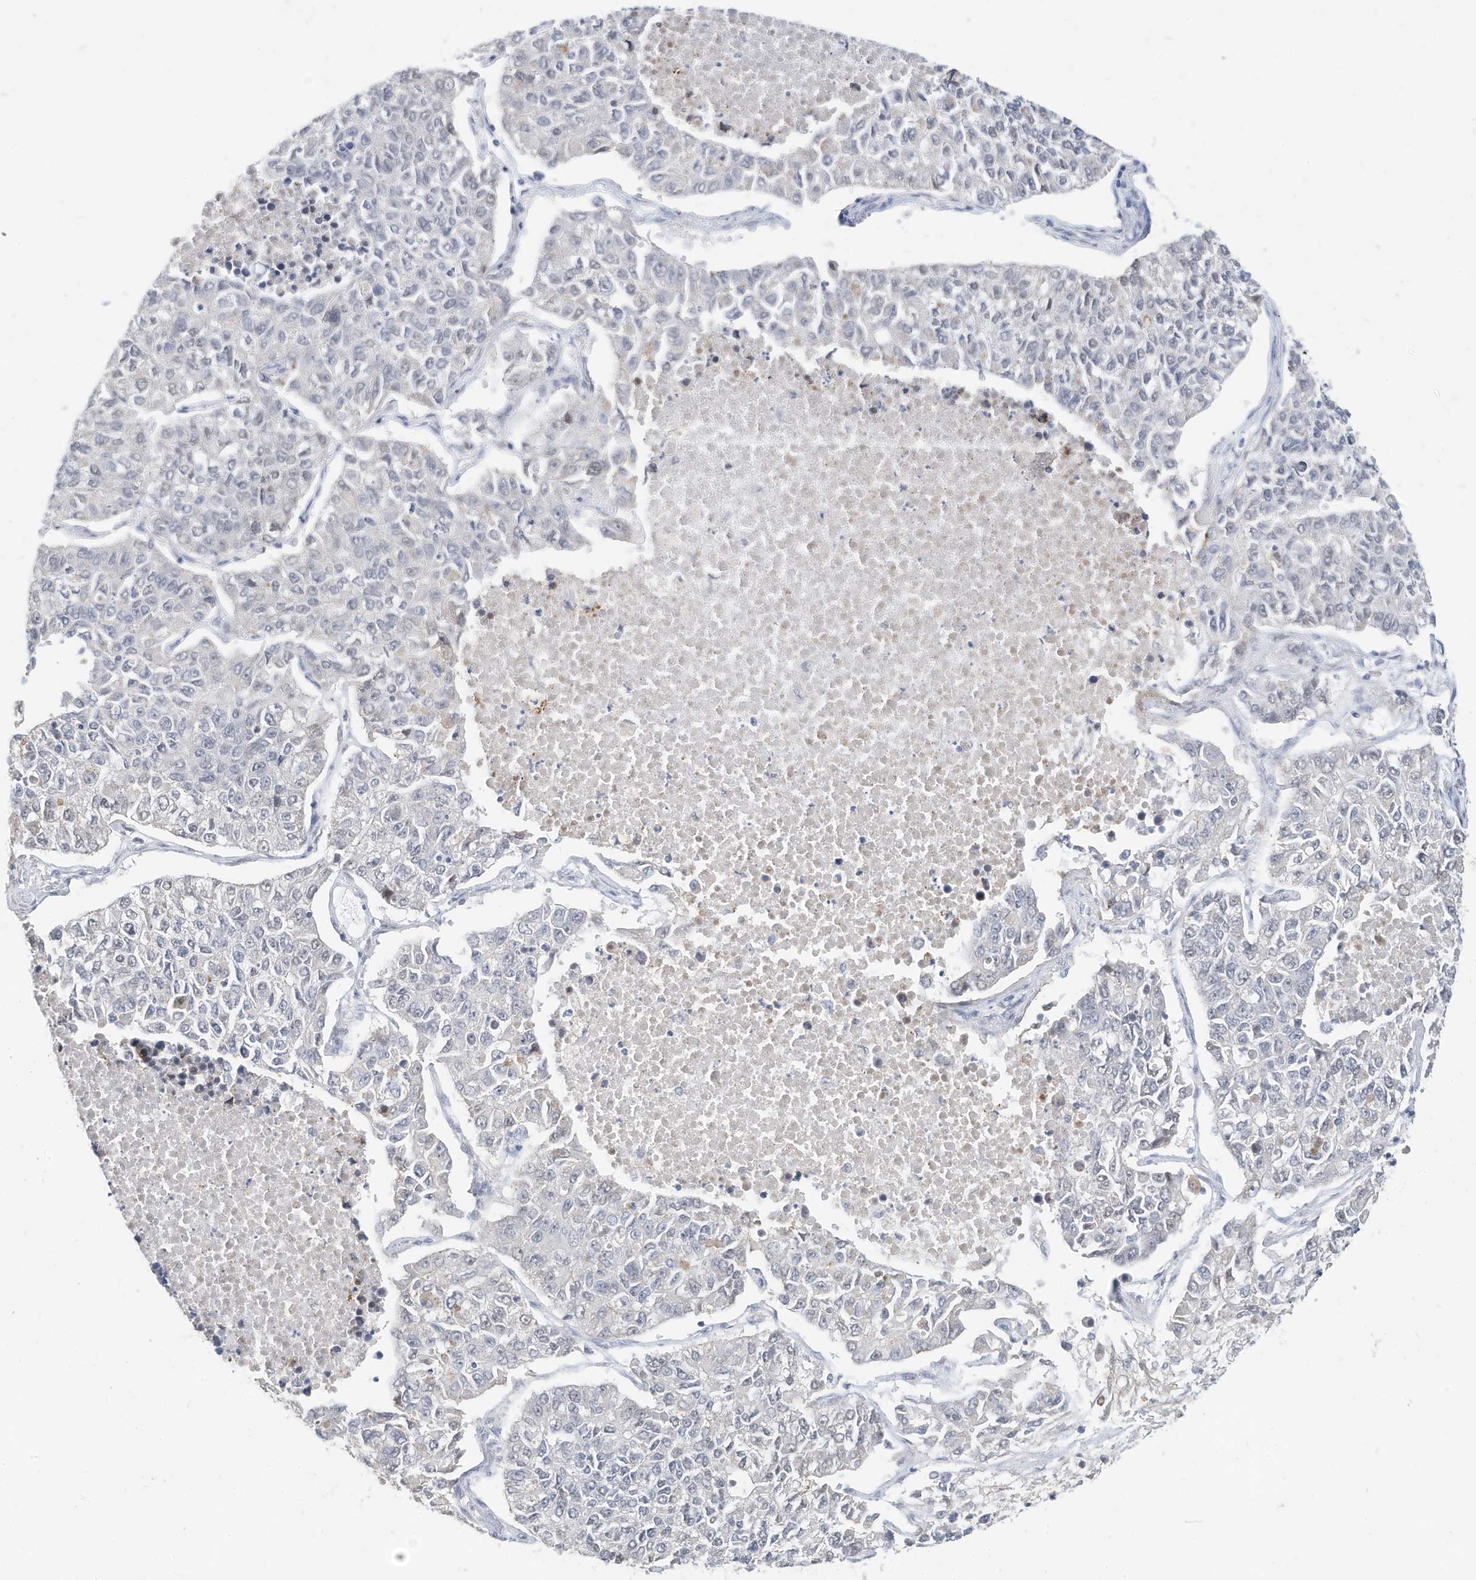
{"staining": {"intensity": "negative", "quantity": "none", "location": "none"}, "tissue": "lung cancer", "cell_type": "Tumor cells", "image_type": "cancer", "snomed": [{"axis": "morphology", "description": "Adenocarcinoma, NOS"}, {"axis": "topography", "description": "Lung"}], "caption": "There is no significant positivity in tumor cells of lung adenocarcinoma.", "gene": "OGT", "patient": {"sex": "male", "age": 49}}